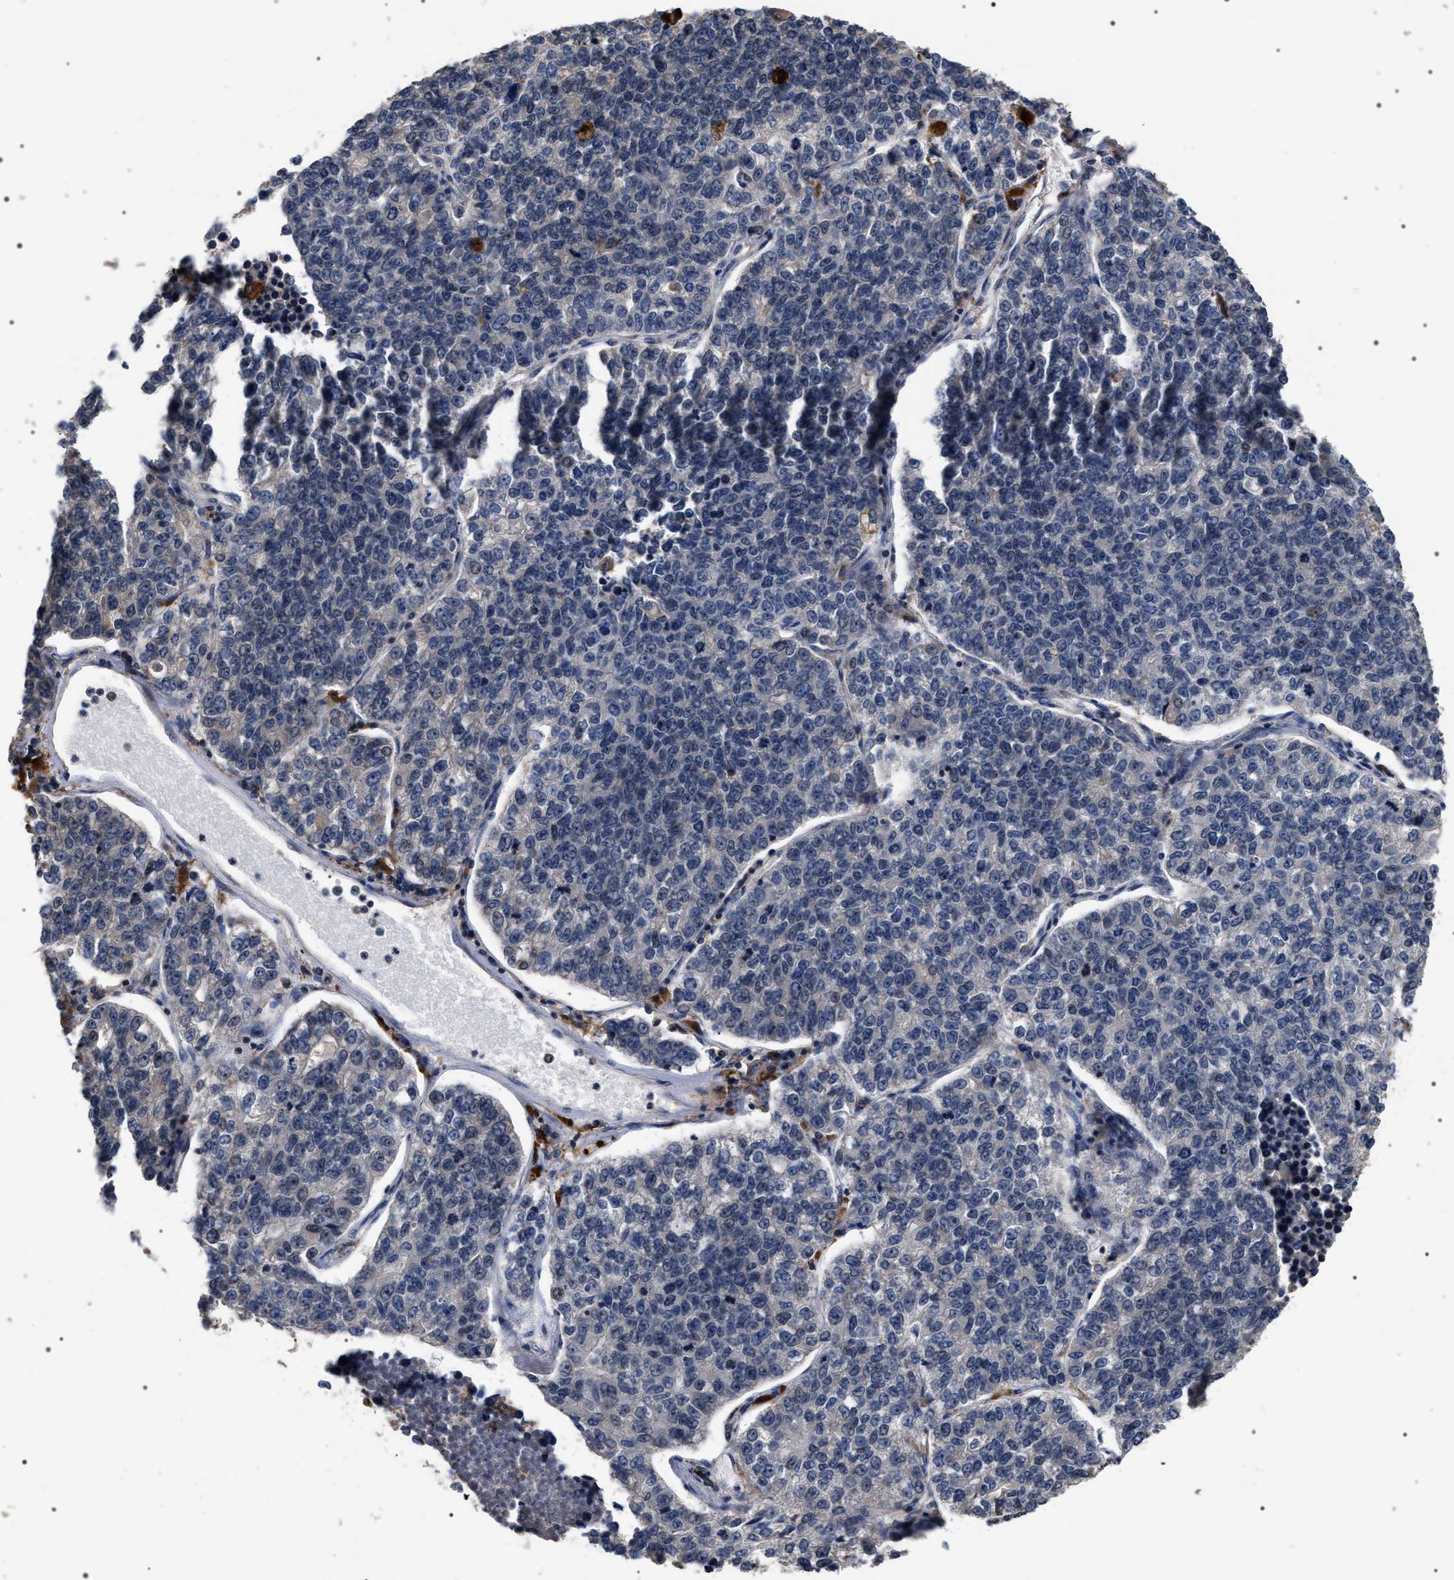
{"staining": {"intensity": "negative", "quantity": "none", "location": "none"}, "tissue": "lung cancer", "cell_type": "Tumor cells", "image_type": "cancer", "snomed": [{"axis": "morphology", "description": "Adenocarcinoma, NOS"}, {"axis": "topography", "description": "Lung"}], "caption": "This micrograph is of lung adenocarcinoma stained with immunohistochemistry to label a protein in brown with the nuclei are counter-stained blue. There is no expression in tumor cells.", "gene": "UPF3A", "patient": {"sex": "male", "age": 49}}